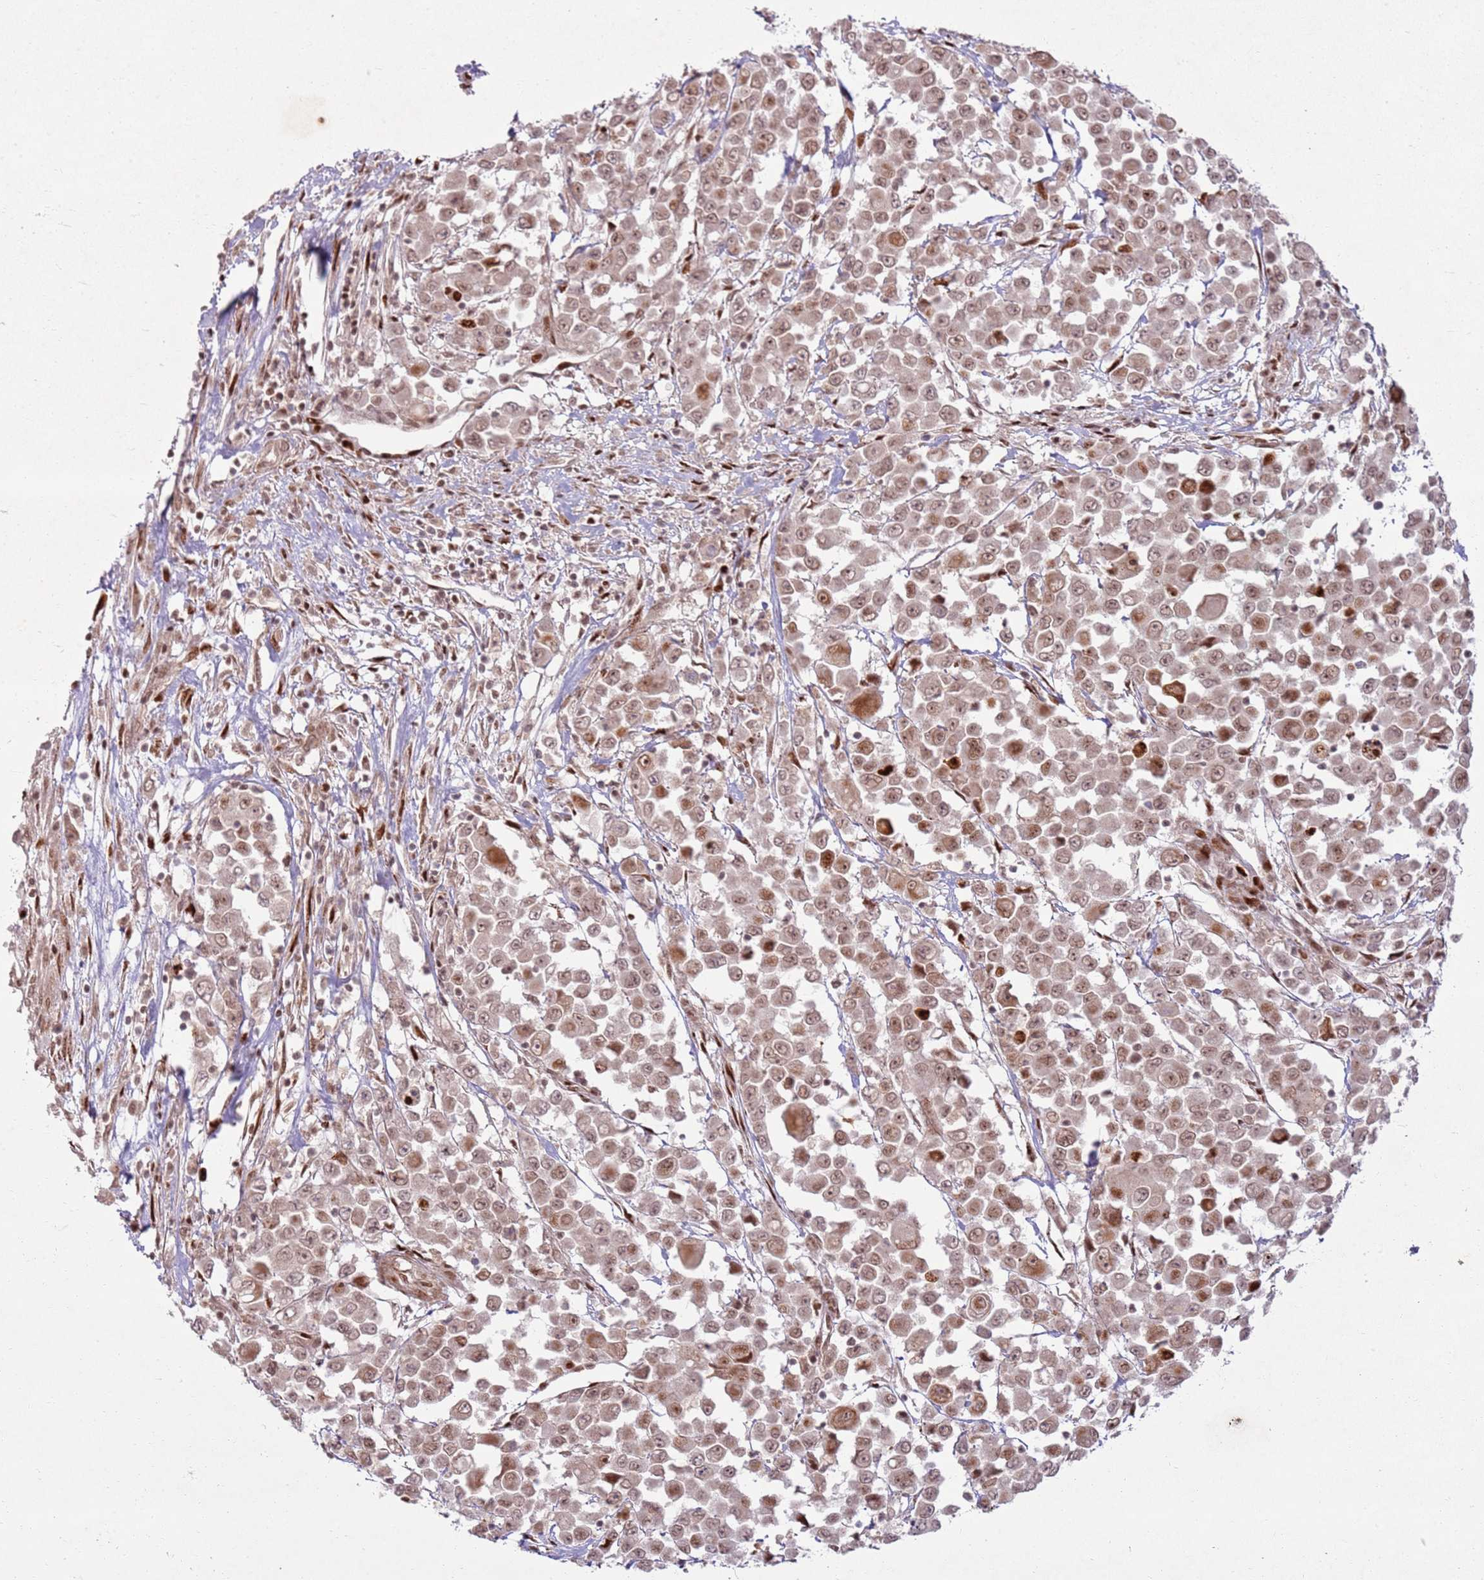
{"staining": {"intensity": "moderate", "quantity": ">75%", "location": "cytoplasmic/membranous,nuclear"}, "tissue": "colorectal cancer", "cell_type": "Tumor cells", "image_type": "cancer", "snomed": [{"axis": "morphology", "description": "Adenocarcinoma, NOS"}, {"axis": "topography", "description": "Colon"}], "caption": "Protein expression analysis of colorectal cancer (adenocarcinoma) reveals moderate cytoplasmic/membranous and nuclear positivity in approximately >75% of tumor cells.", "gene": "KLHL36", "patient": {"sex": "male", "age": 51}}